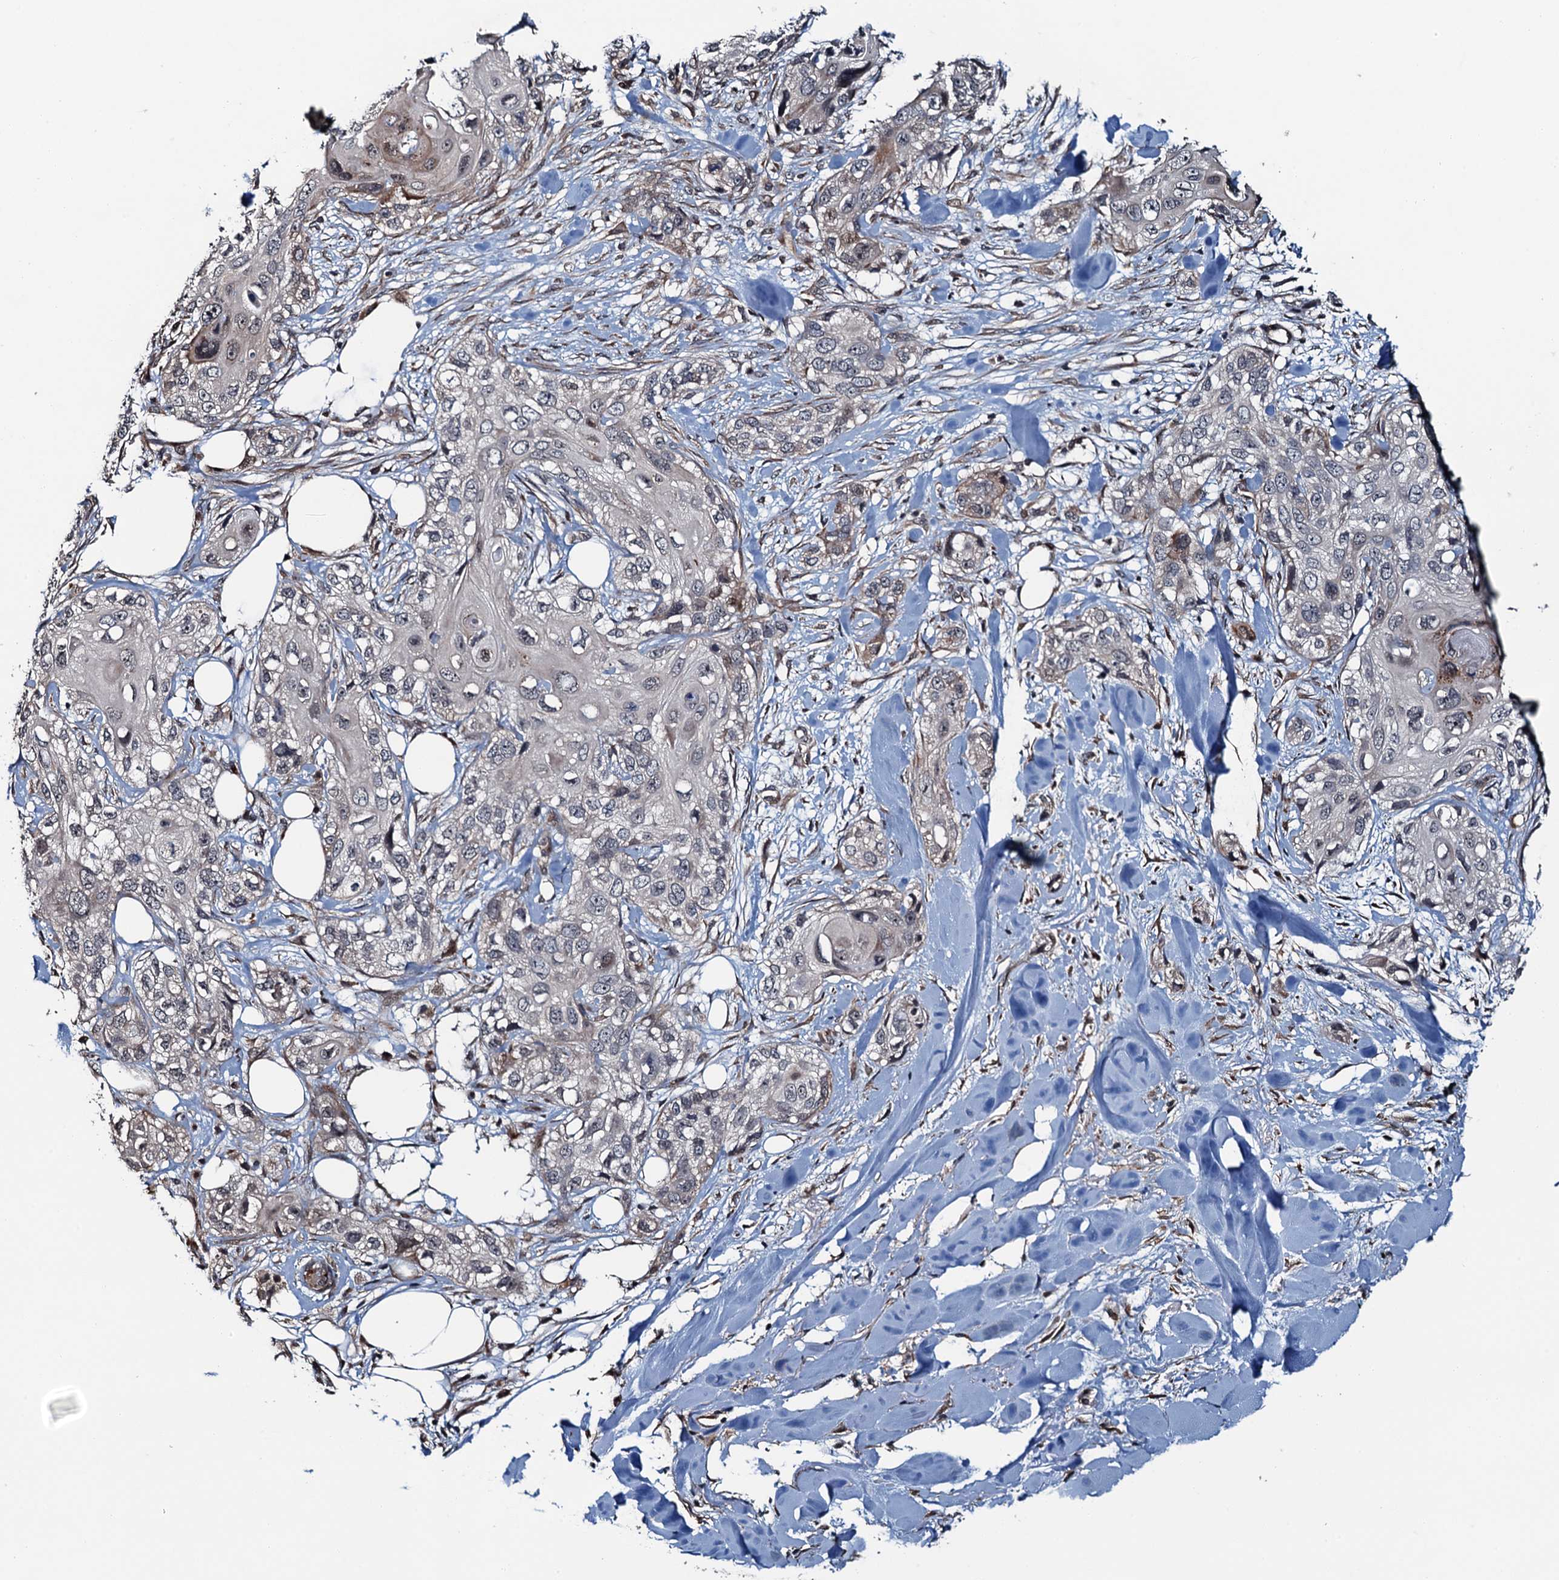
{"staining": {"intensity": "moderate", "quantity": "<25%", "location": "cytoplasmic/membranous"}, "tissue": "skin cancer", "cell_type": "Tumor cells", "image_type": "cancer", "snomed": [{"axis": "morphology", "description": "Normal tissue, NOS"}, {"axis": "morphology", "description": "Squamous cell carcinoma, NOS"}, {"axis": "topography", "description": "Skin"}], "caption": "Moderate cytoplasmic/membranous staining is seen in about <25% of tumor cells in skin cancer. Using DAB (3,3'-diaminobenzidine) (brown) and hematoxylin (blue) stains, captured at high magnification using brightfield microscopy.", "gene": "WHAMM", "patient": {"sex": "male", "age": 72}}